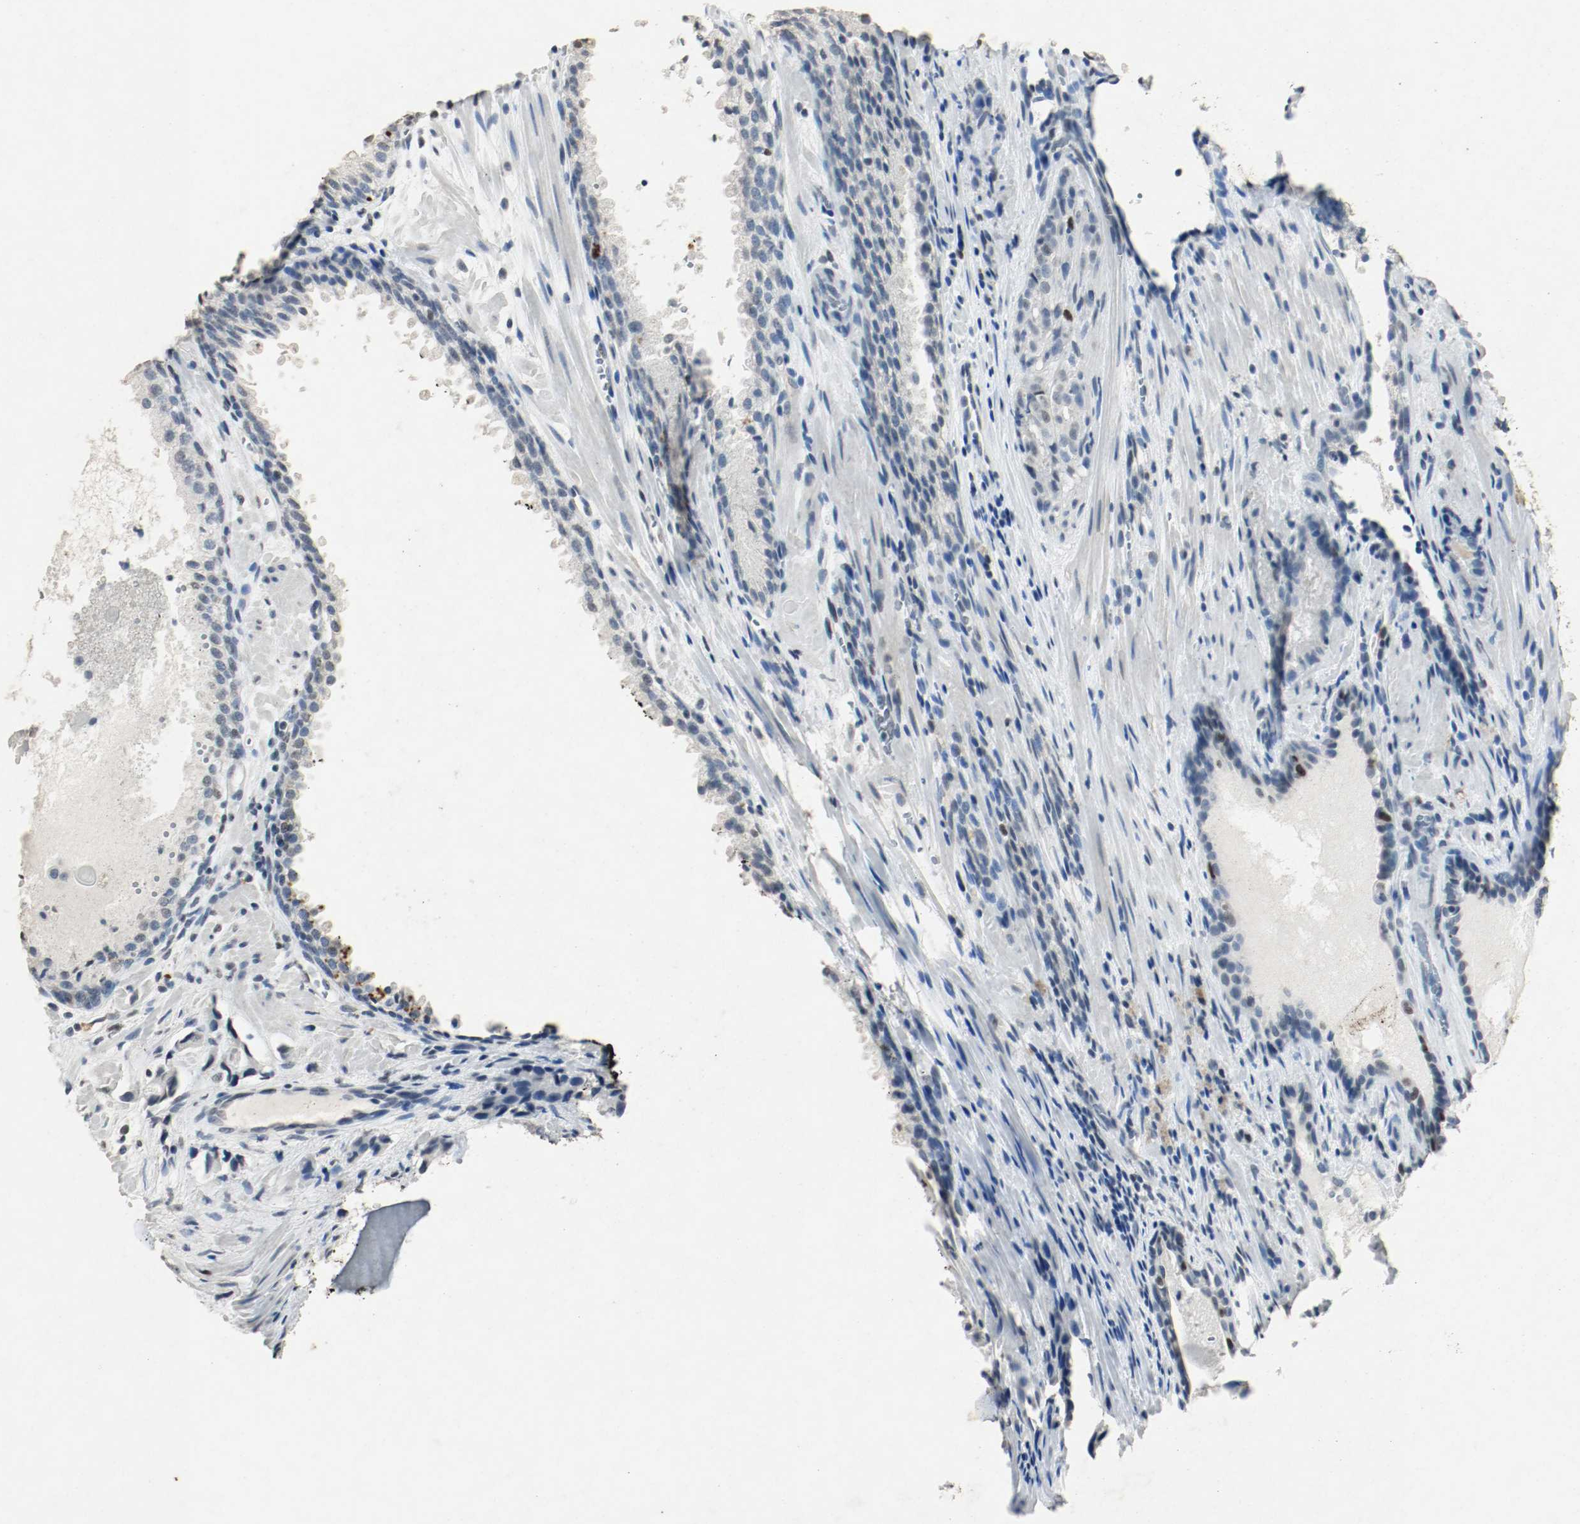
{"staining": {"intensity": "negative", "quantity": "none", "location": "none"}, "tissue": "prostate cancer", "cell_type": "Tumor cells", "image_type": "cancer", "snomed": [{"axis": "morphology", "description": "Adenocarcinoma, High grade"}, {"axis": "topography", "description": "Prostate"}], "caption": "DAB immunohistochemical staining of human prostate adenocarcinoma (high-grade) shows no significant positivity in tumor cells.", "gene": "DNMT1", "patient": {"sex": "male", "age": 58}}